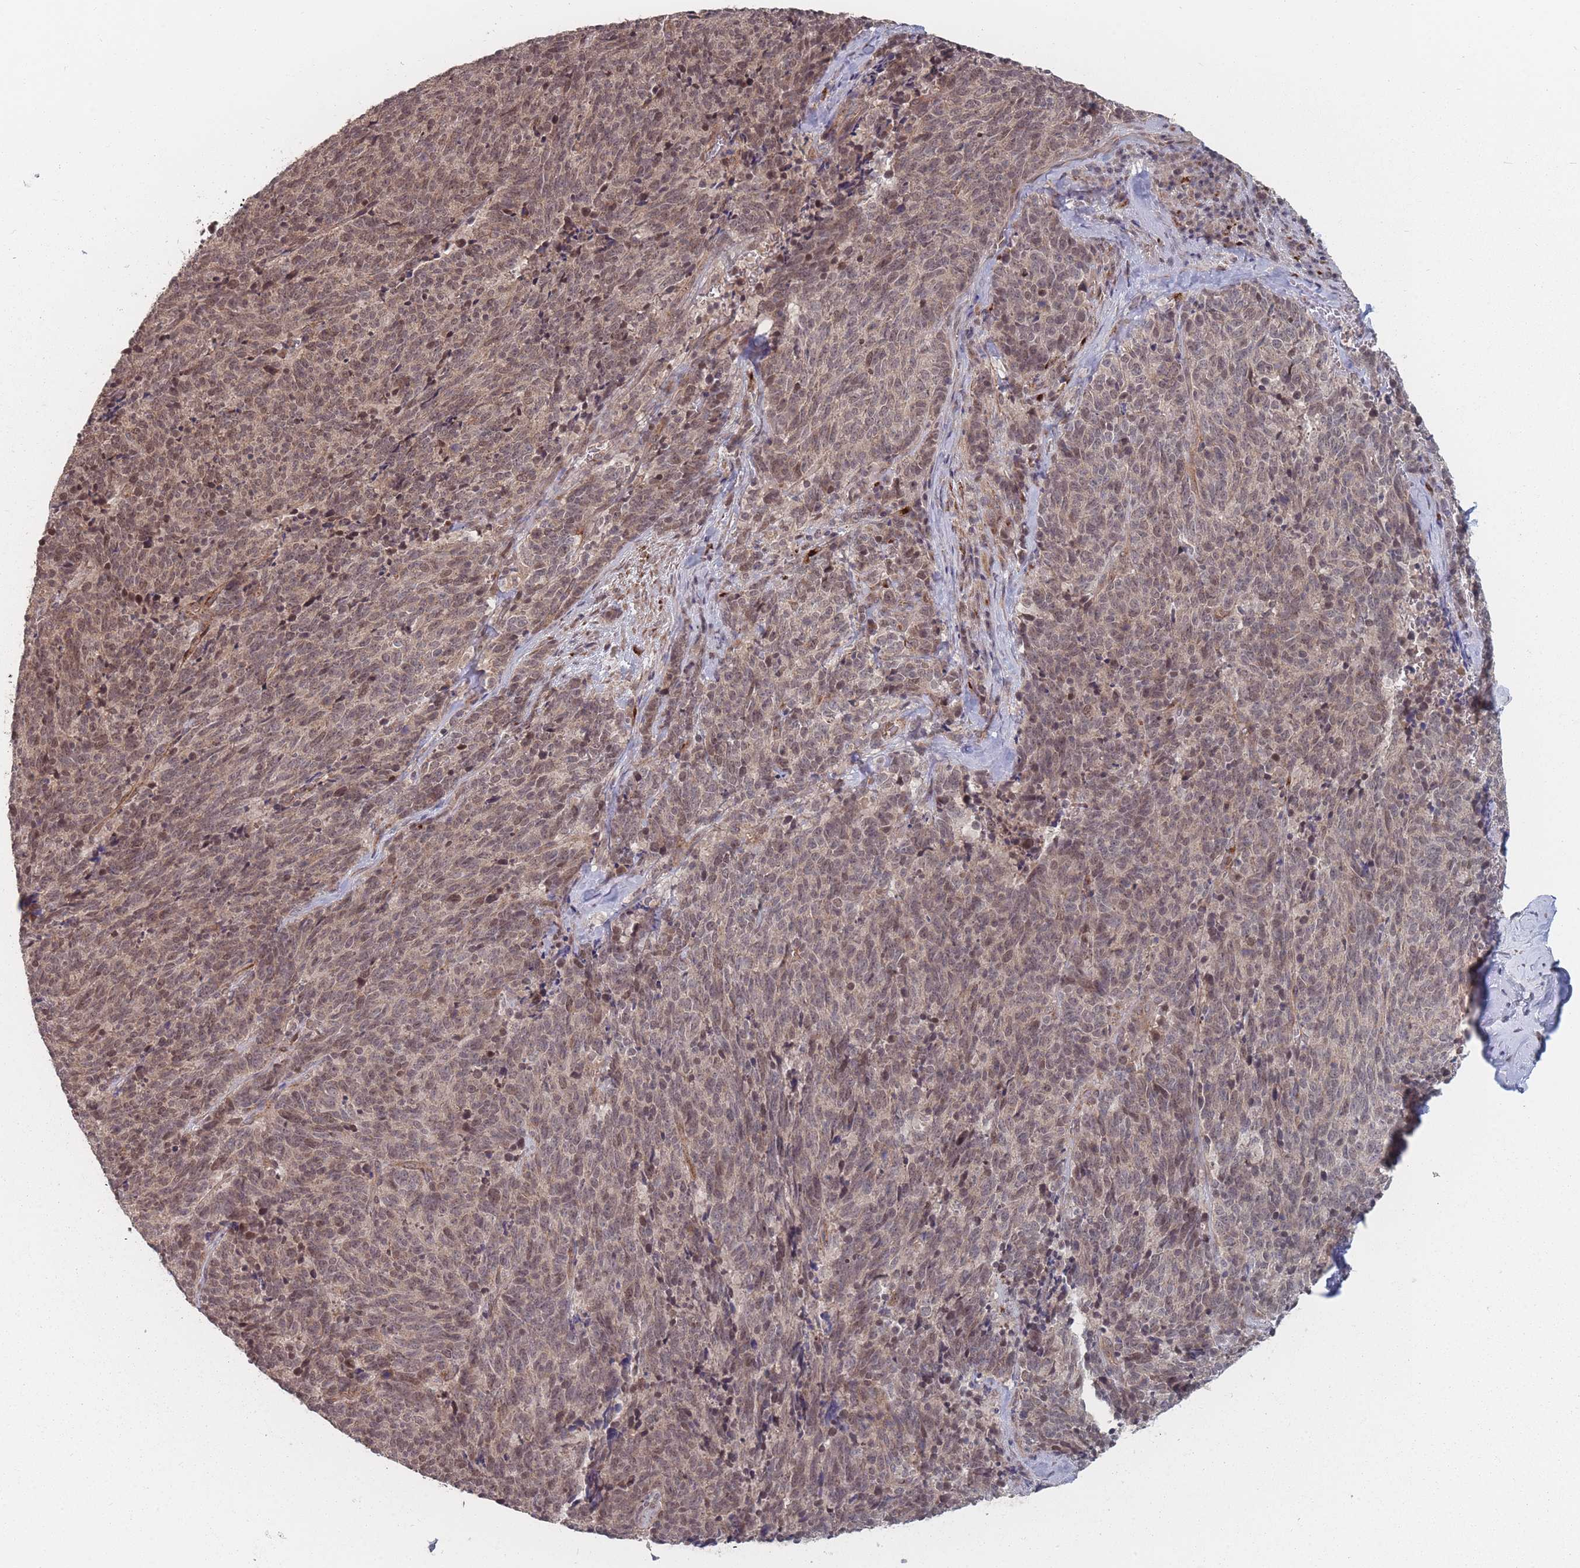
{"staining": {"intensity": "moderate", "quantity": ">75%", "location": "nuclear"}, "tissue": "cervical cancer", "cell_type": "Tumor cells", "image_type": "cancer", "snomed": [{"axis": "morphology", "description": "Squamous cell carcinoma, NOS"}, {"axis": "topography", "description": "Cervix"}], "caption": "Tumor cells display moderate nuclear staining in approximately >75% of cells in cervical squamous cell carcinoma. (Brightfield microscopy of DAB IHC at high magnification).", "gene": "CNTRL", "patient": {"sex": "female", "age": 29}}